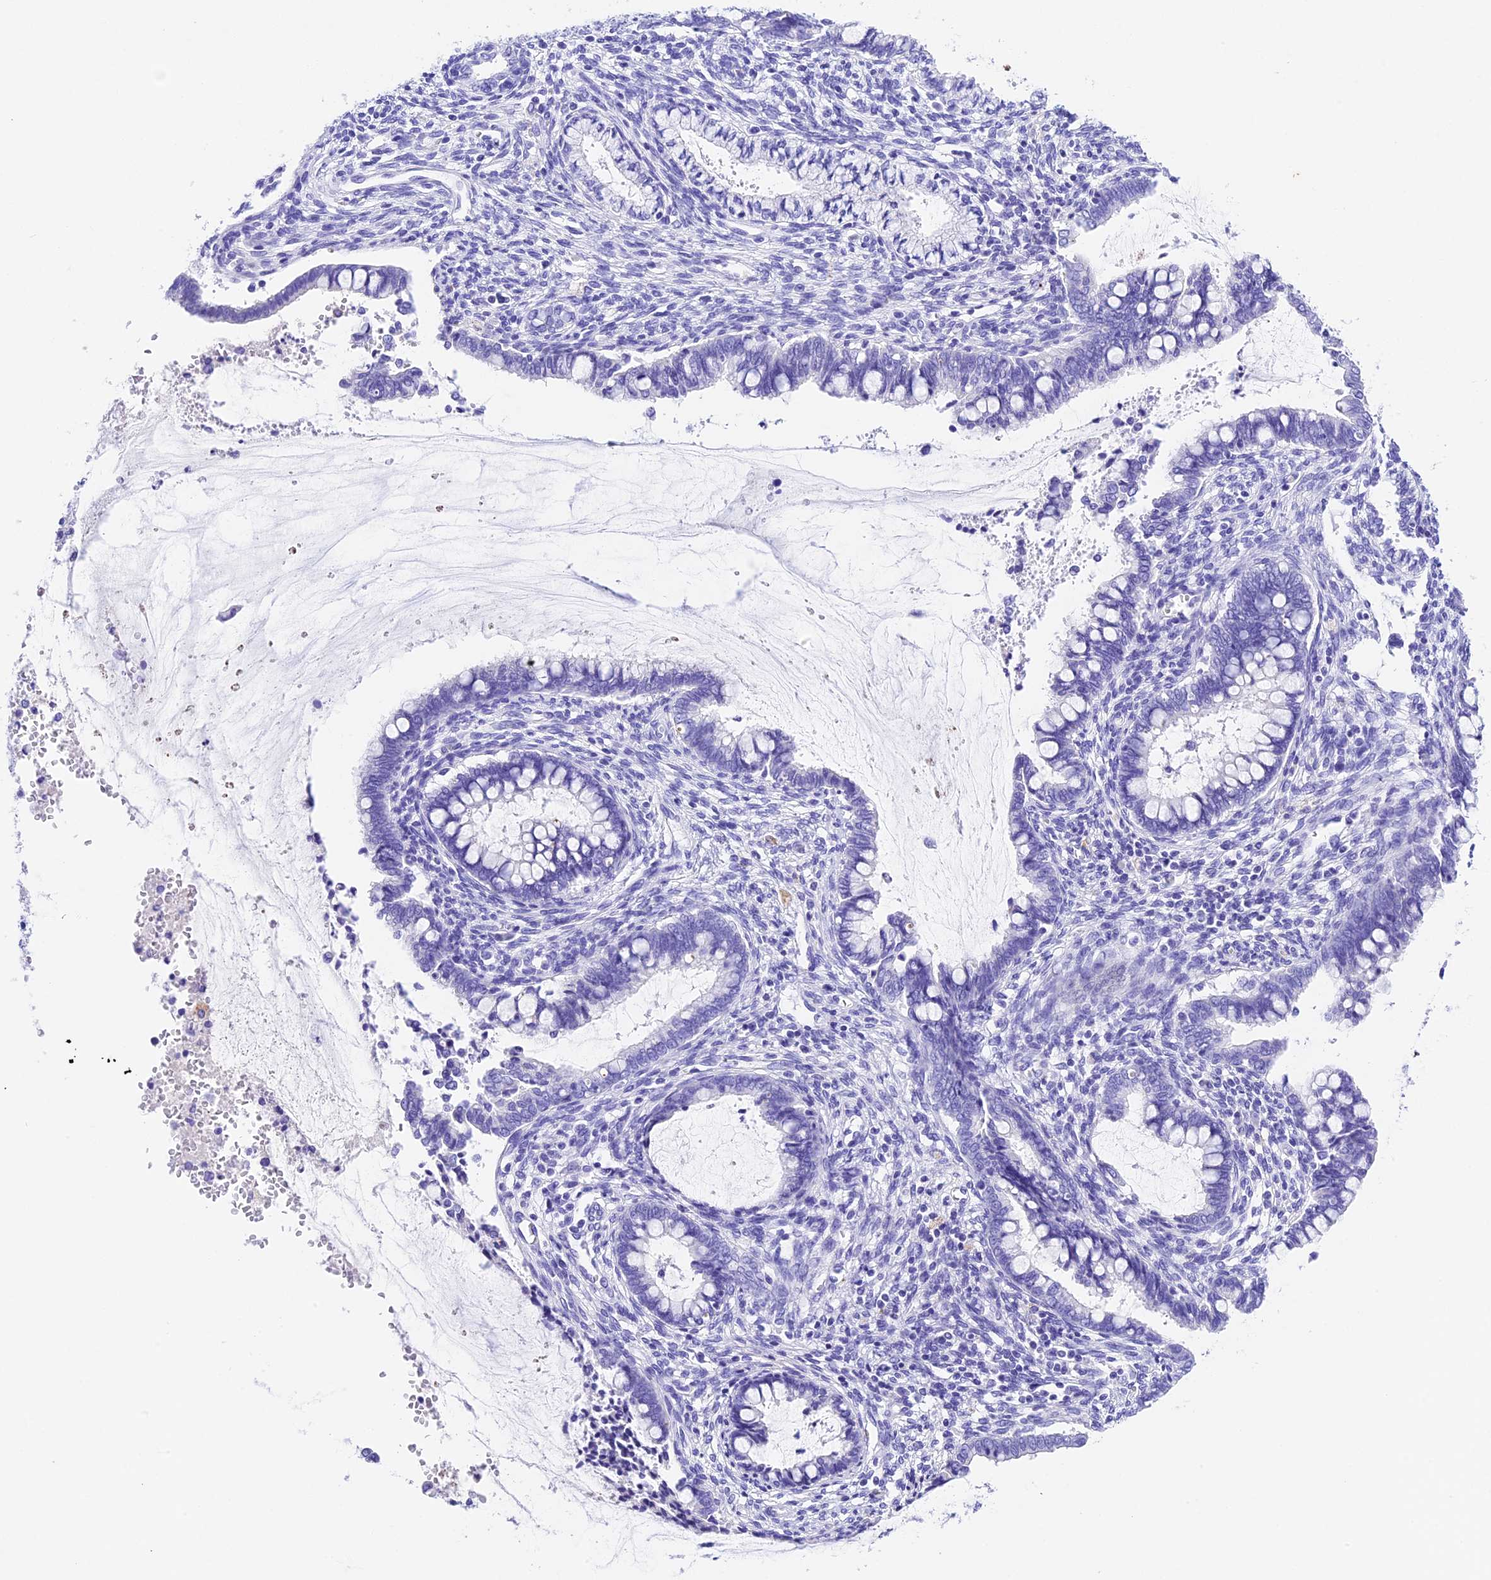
{"staining": {"intensity": "negative", "quantity": "none", "location": "none"}, "tissue": "cervical cancer", "cell_type": "Tumor cells", "image_type": "cancer", "snomed": [{"axis": "morphology", "description": "Adenocarcinoma, NOS"}, {"axis": "topography", "description": "Cervix"}], "caption": "IHC micrograph of neoplastic tissue: cervical cancer (adenocarcinoma) stained with DAB (3,3'-diaminobenzidine) shows no significant protein expression in tumor cells.", "gene": "PSG11", "patient": {"sex": "female", "age": 44}}